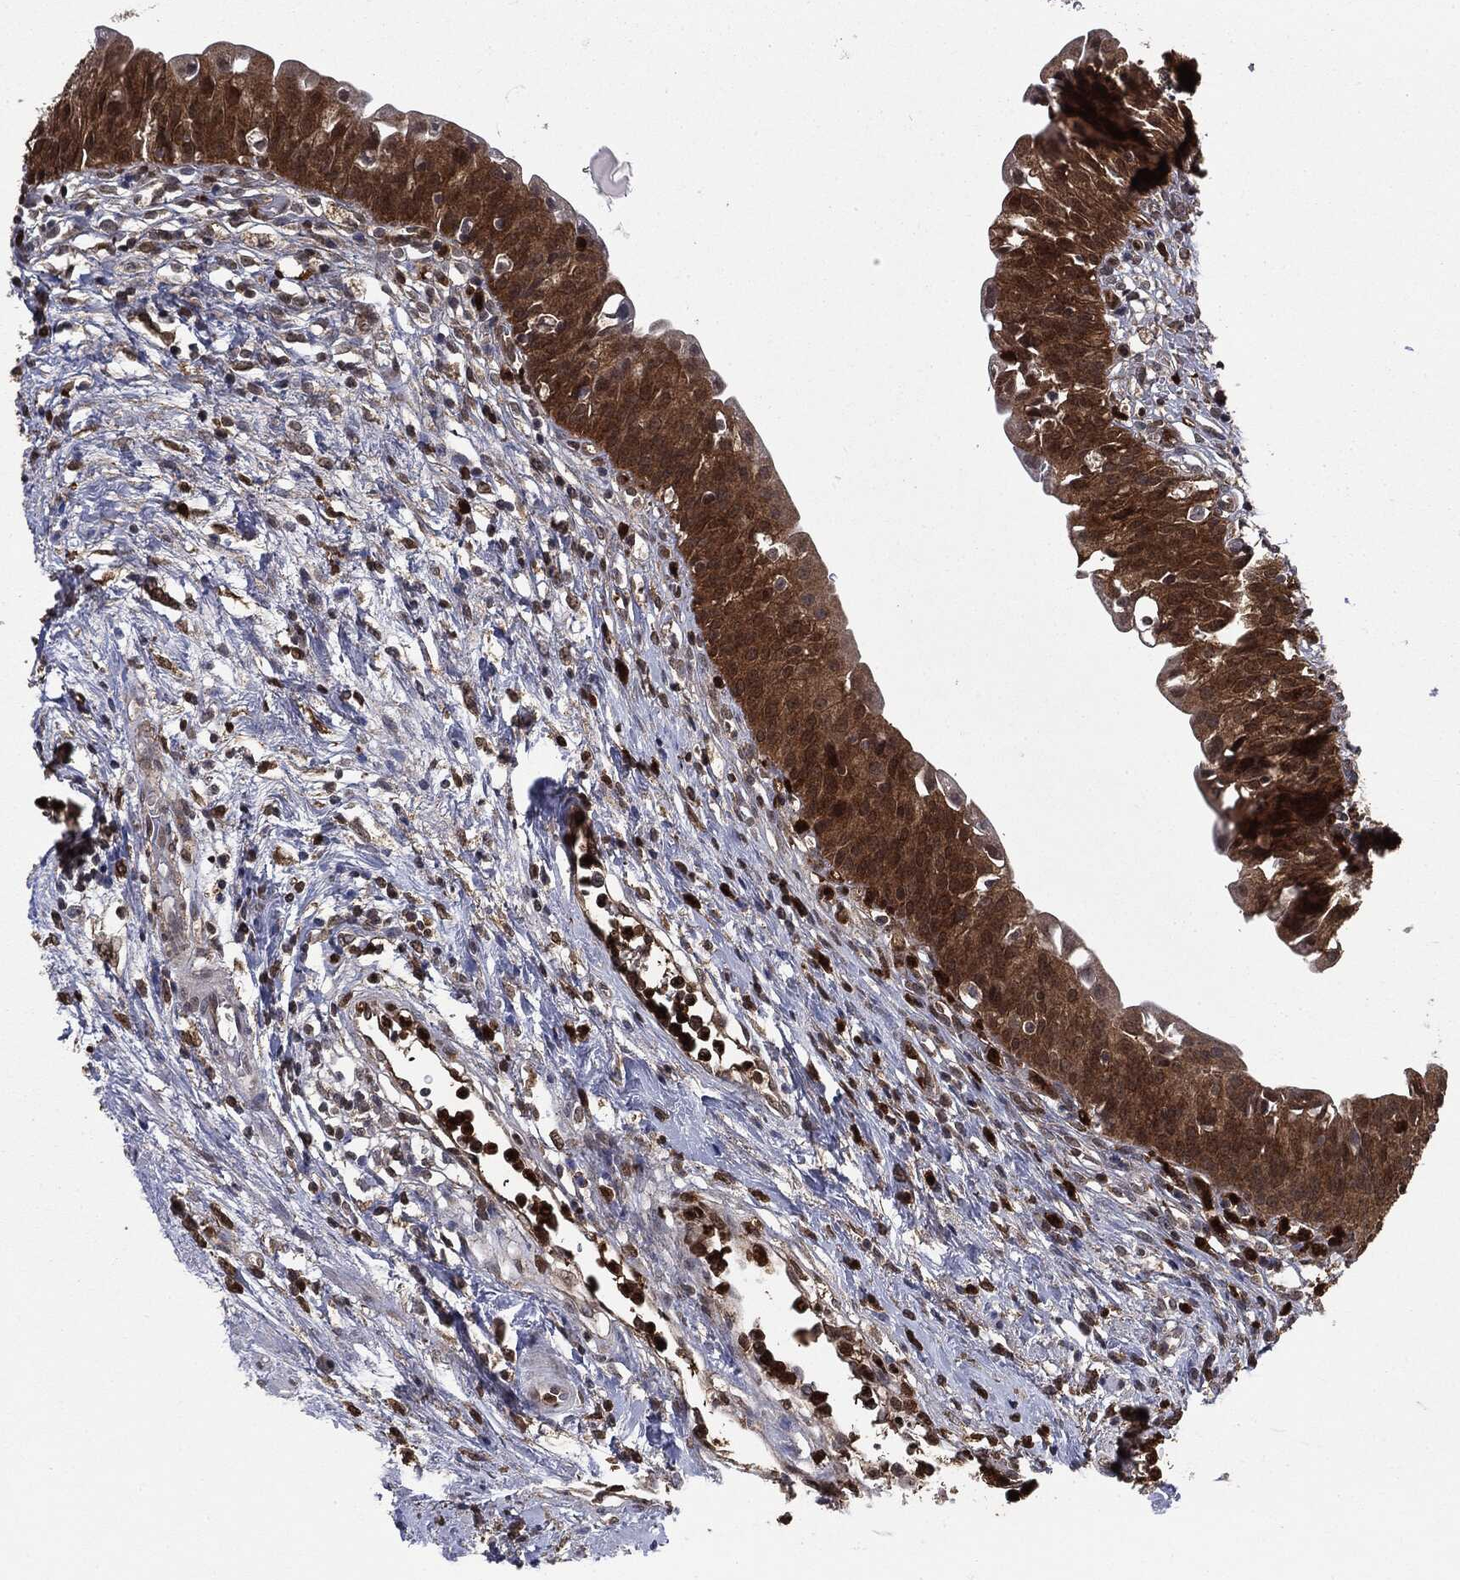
{"staining": {"intensity": "strong", "quantity": ">75%", "location": "cytoplasmic/membranous,nuclear"}, "tissue": "urinary bladder", "cell_type": "Urothelial cells", "image_type": "normal", "snomed": [{"axis": "morphology", "description": "Normal tissue, NOS"}, {"axis": "topography", "description": "Urinary bladder"}], "caption": "Urinary bladder stained with DAB IHC displays high levels of strong cytoplasmic/membranous,nuclear expression in approximately >75% of urothelial cells. Nuclei are stained in blue.", "gene": "GPI", "patient": {"sex": "male", "age": 76}}